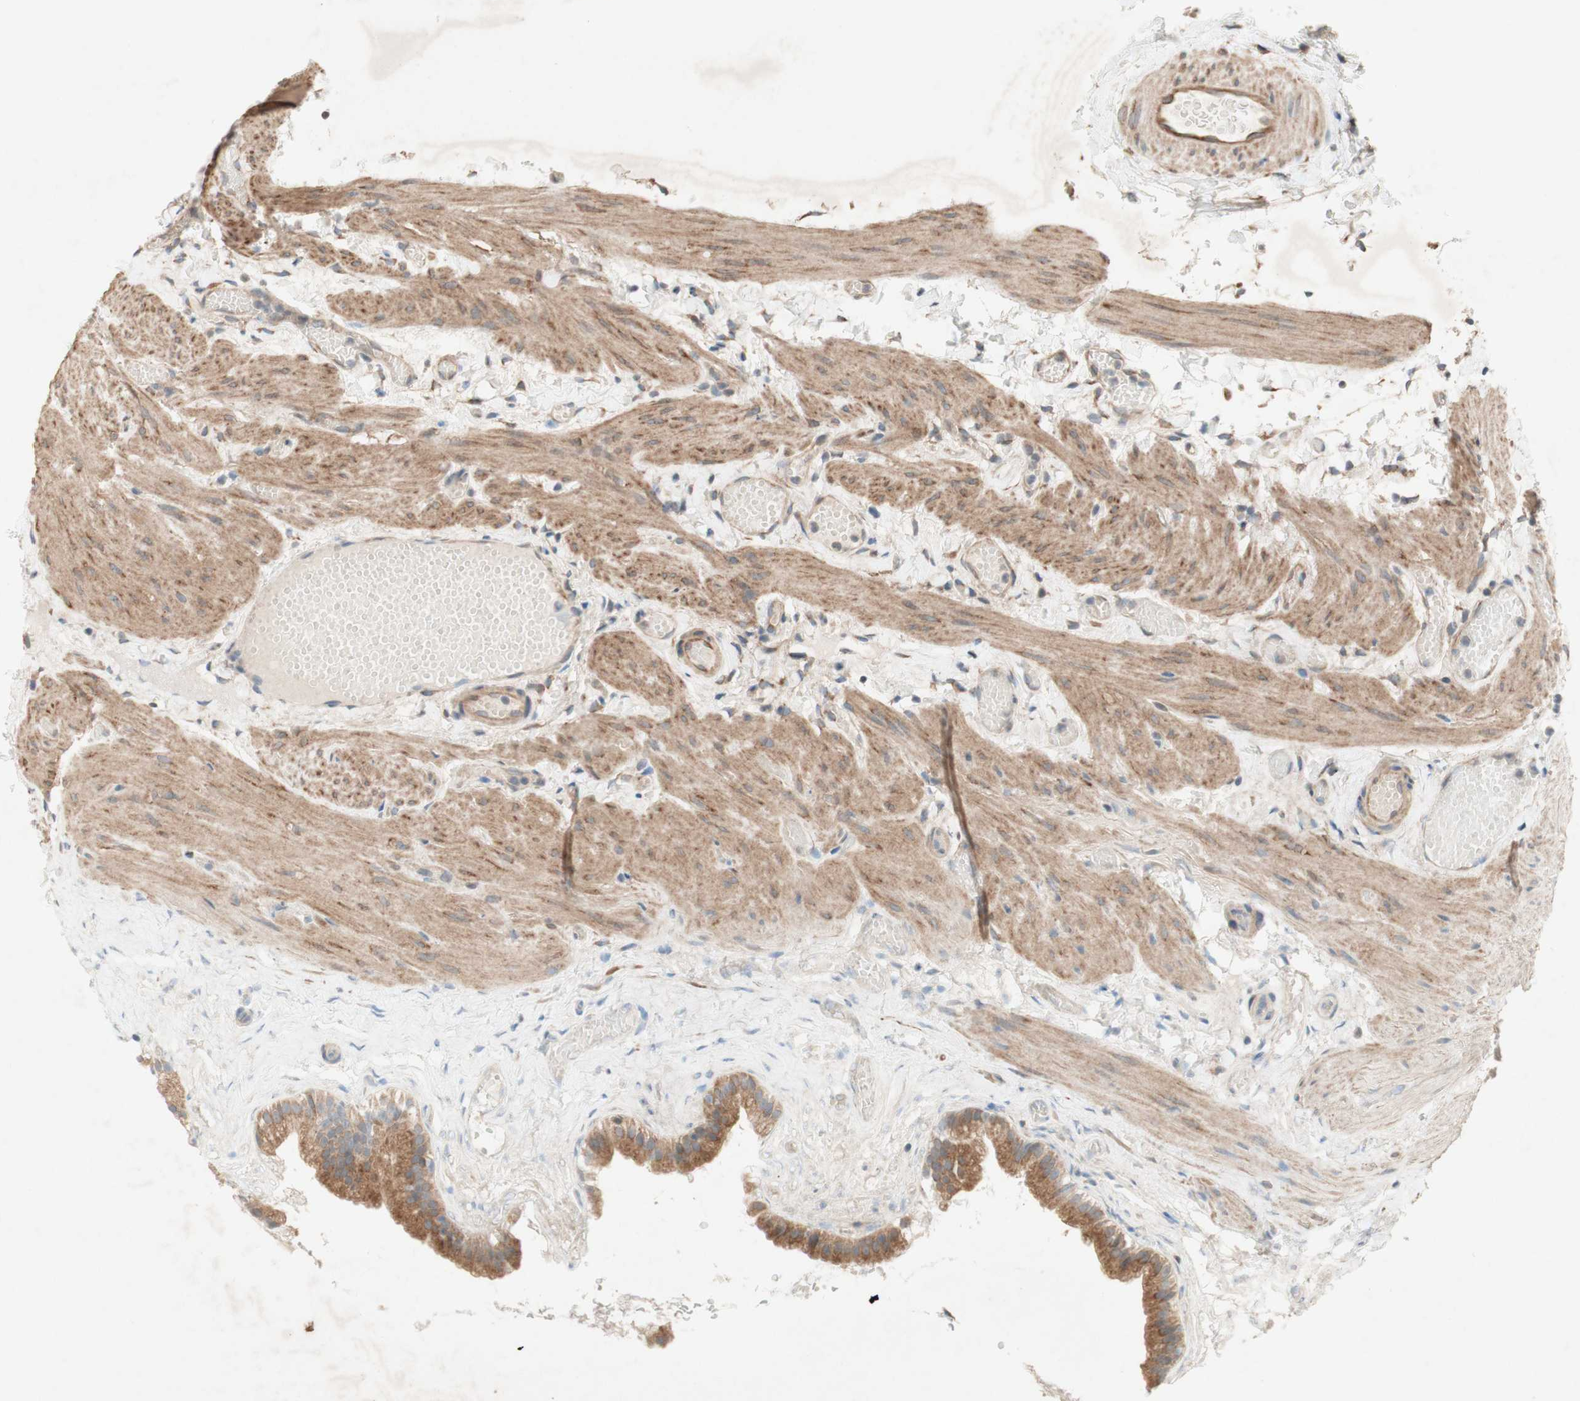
{"staining": {"intensity": "moderate", "quantity": ">75%", "location": "cytoplasmic/membranous"}, "tissue": "gallbladder", "cell_type": "Glandular cells", "image_type": "normal", "snomed": [{"axis": "morphology", "description": "Normal tissue, NOS"}, {"axis": "topography", "description": "Gallbladder"}], "caption": "DAB (3,3'-diaminobenzidine) immunohistochemical staining of benign human gallbladder shows moderate cytoplasmic/membranous protein expression in about >75% of glandular cells.", "gene": "SOCS2", "patient": {"sex": "female", "age": 26}}